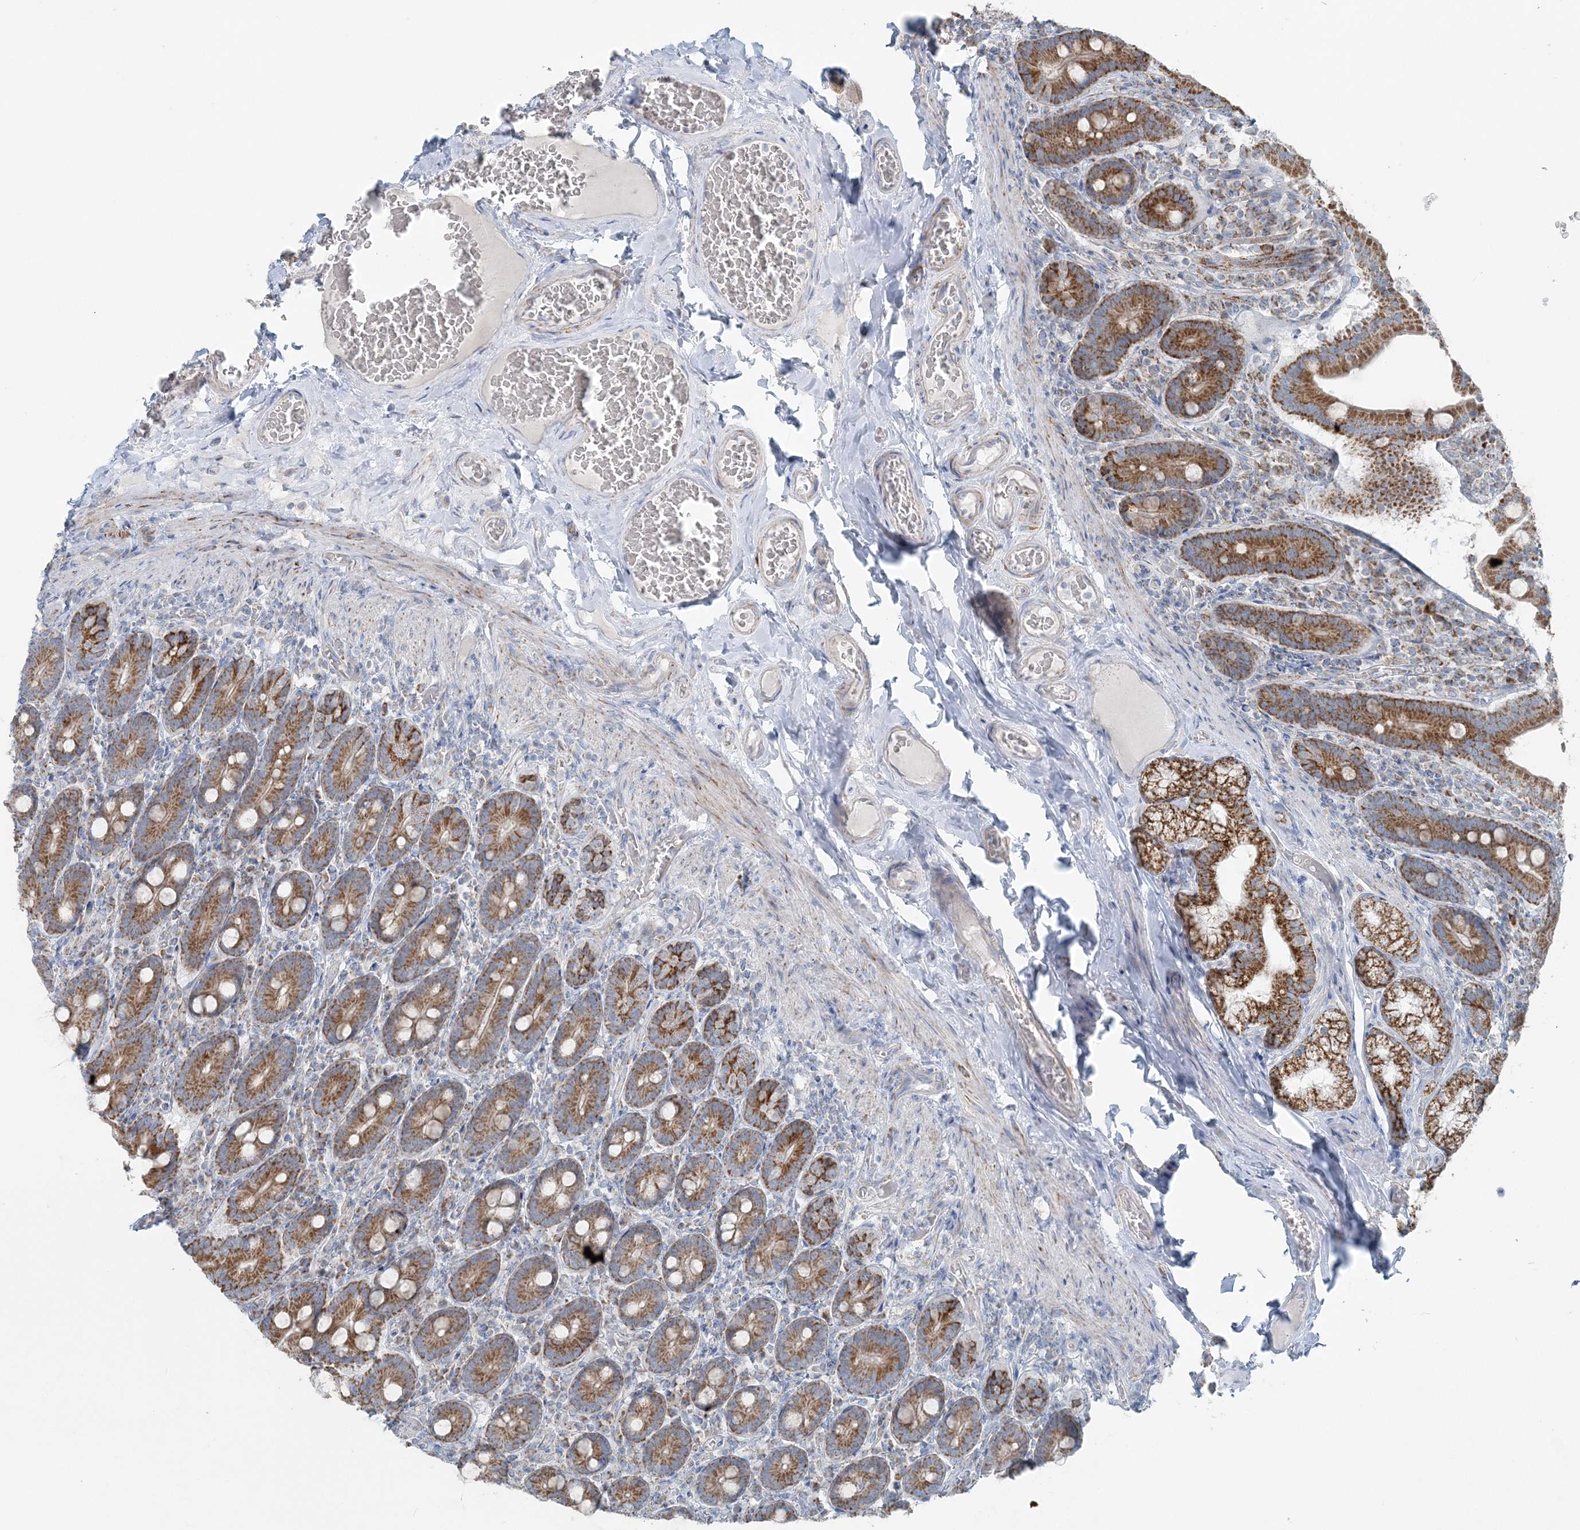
{"staining": {"intensity": "strong", "quantity": ">75%", "location": "cytoplasmic/membranous"}, "tissue": "duodenum", "cell_type": "Glandular cells", "image_type": "normal", "snomed": [{"axis": "morphology", "description": "Normal tissue, NOS"}, {"axis": "topography", "description": "Duodenum"}], "caption": "Strong cytoplasmic/membranous expression is identified in approximately >75% of glandular cells in normal duodenum. The staining was performed using DAB (3,3'-diaminobenzidine) to visualize the protein expression in brown, while the nuclei were stained in blue with hematoxylin (Magnification: 20x).", "gene": "PCCB", "patient": {"sex": "female", "age": 62}}